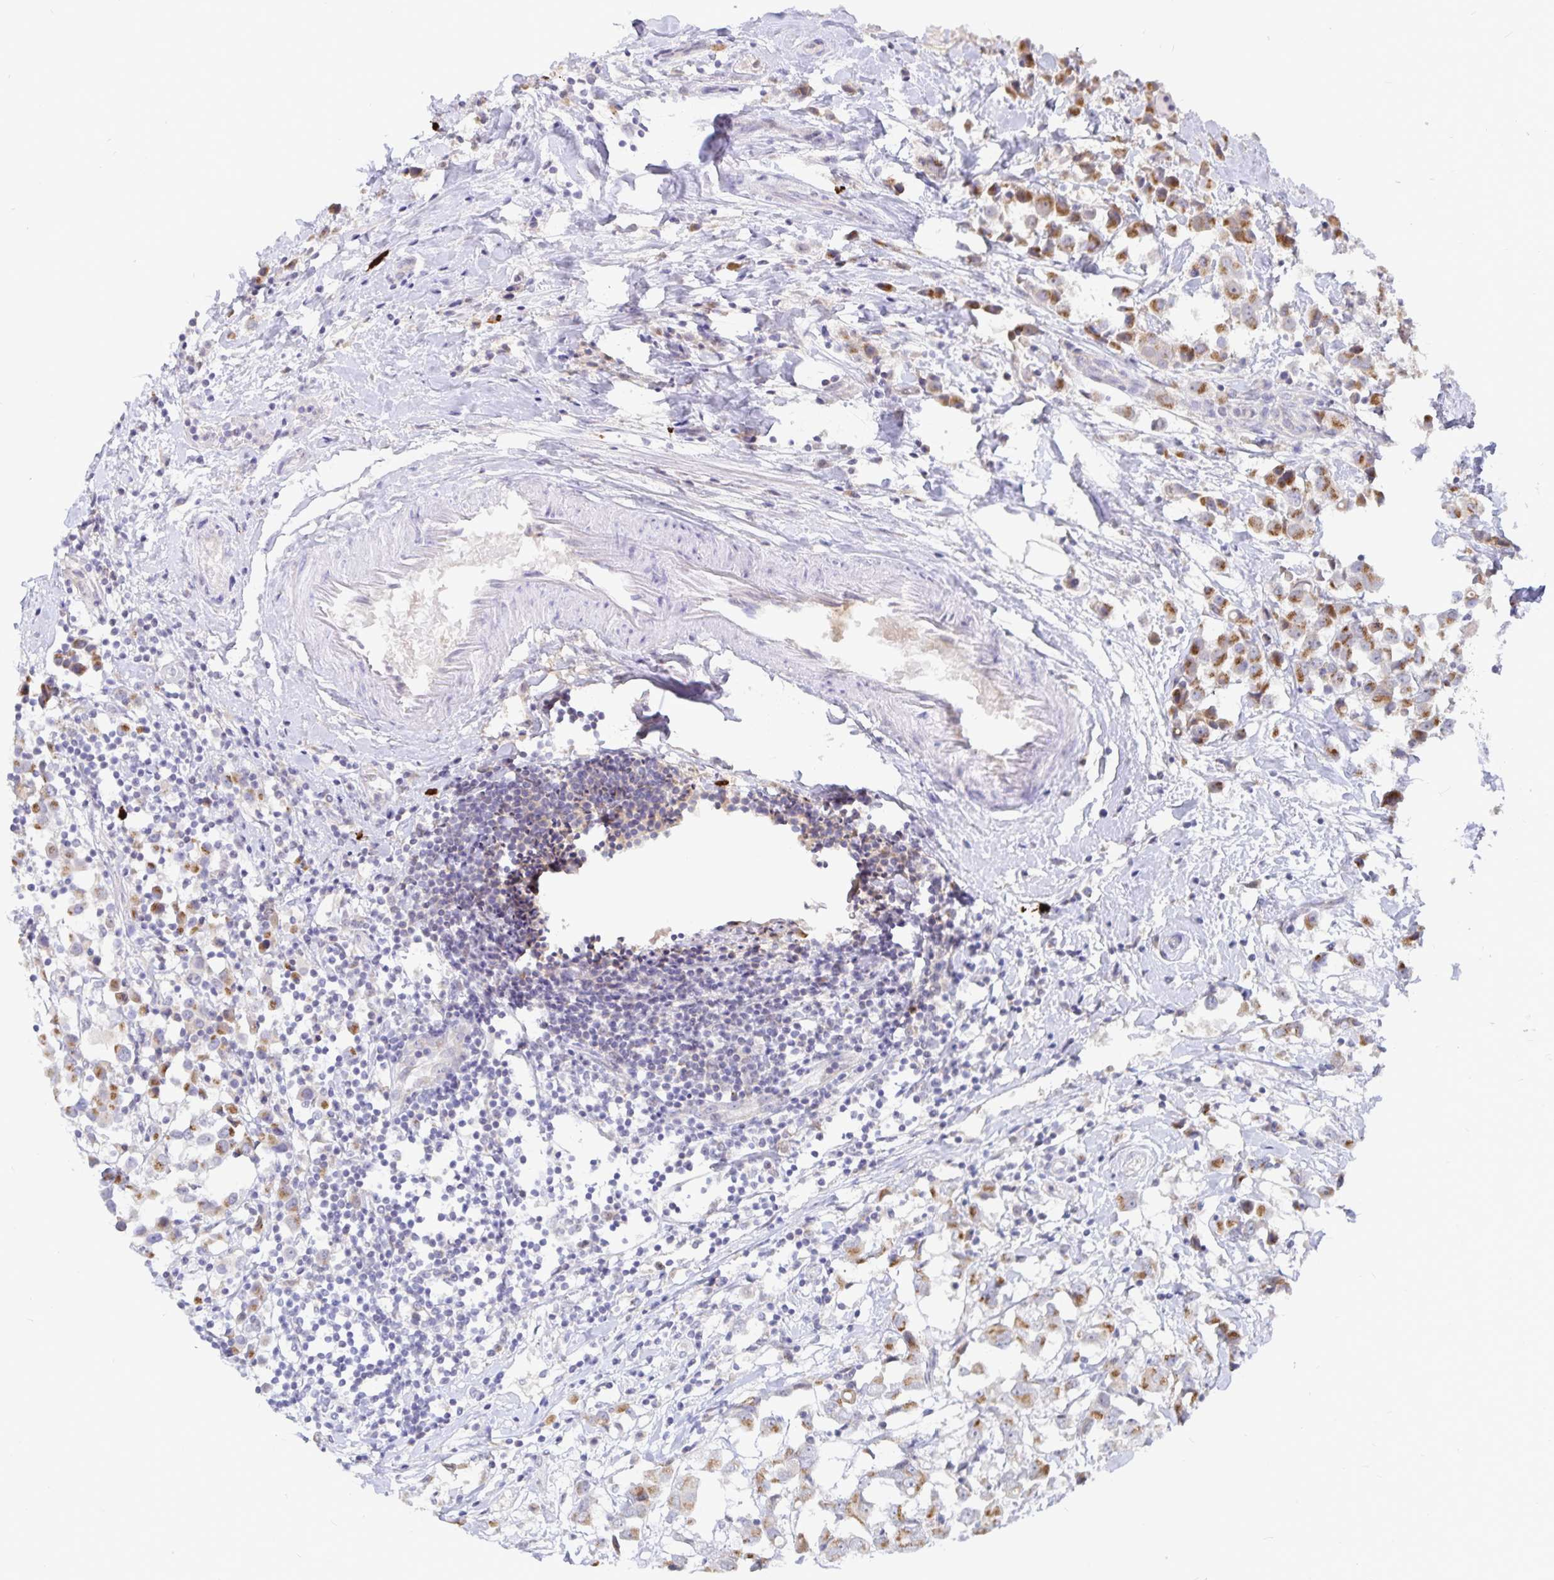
{"staining": {"intensity": "moderate", "quantity": ">75%", "location": "cytoplasmic/membranous"}, "tissue": "breast cancer", "cell_type": "Tumor cells", "image_type": "cancer", "snomed": [{"axis": "morphology", "description": "Duct carcinoma"}, {"axis": "topography", "description": "Breast"}], "caption": "A high-resolution image shows IHC staining of breast cancer (invasive ductal carcinoma), which displays moderate cytoplasmic/membranous staining in about >75% of tumor cells. The protein of interest is shown in brown color, while the nuclei are stained blue.", "gene": "PKHD1", "patient": {"sex": "female", "age": 61}}